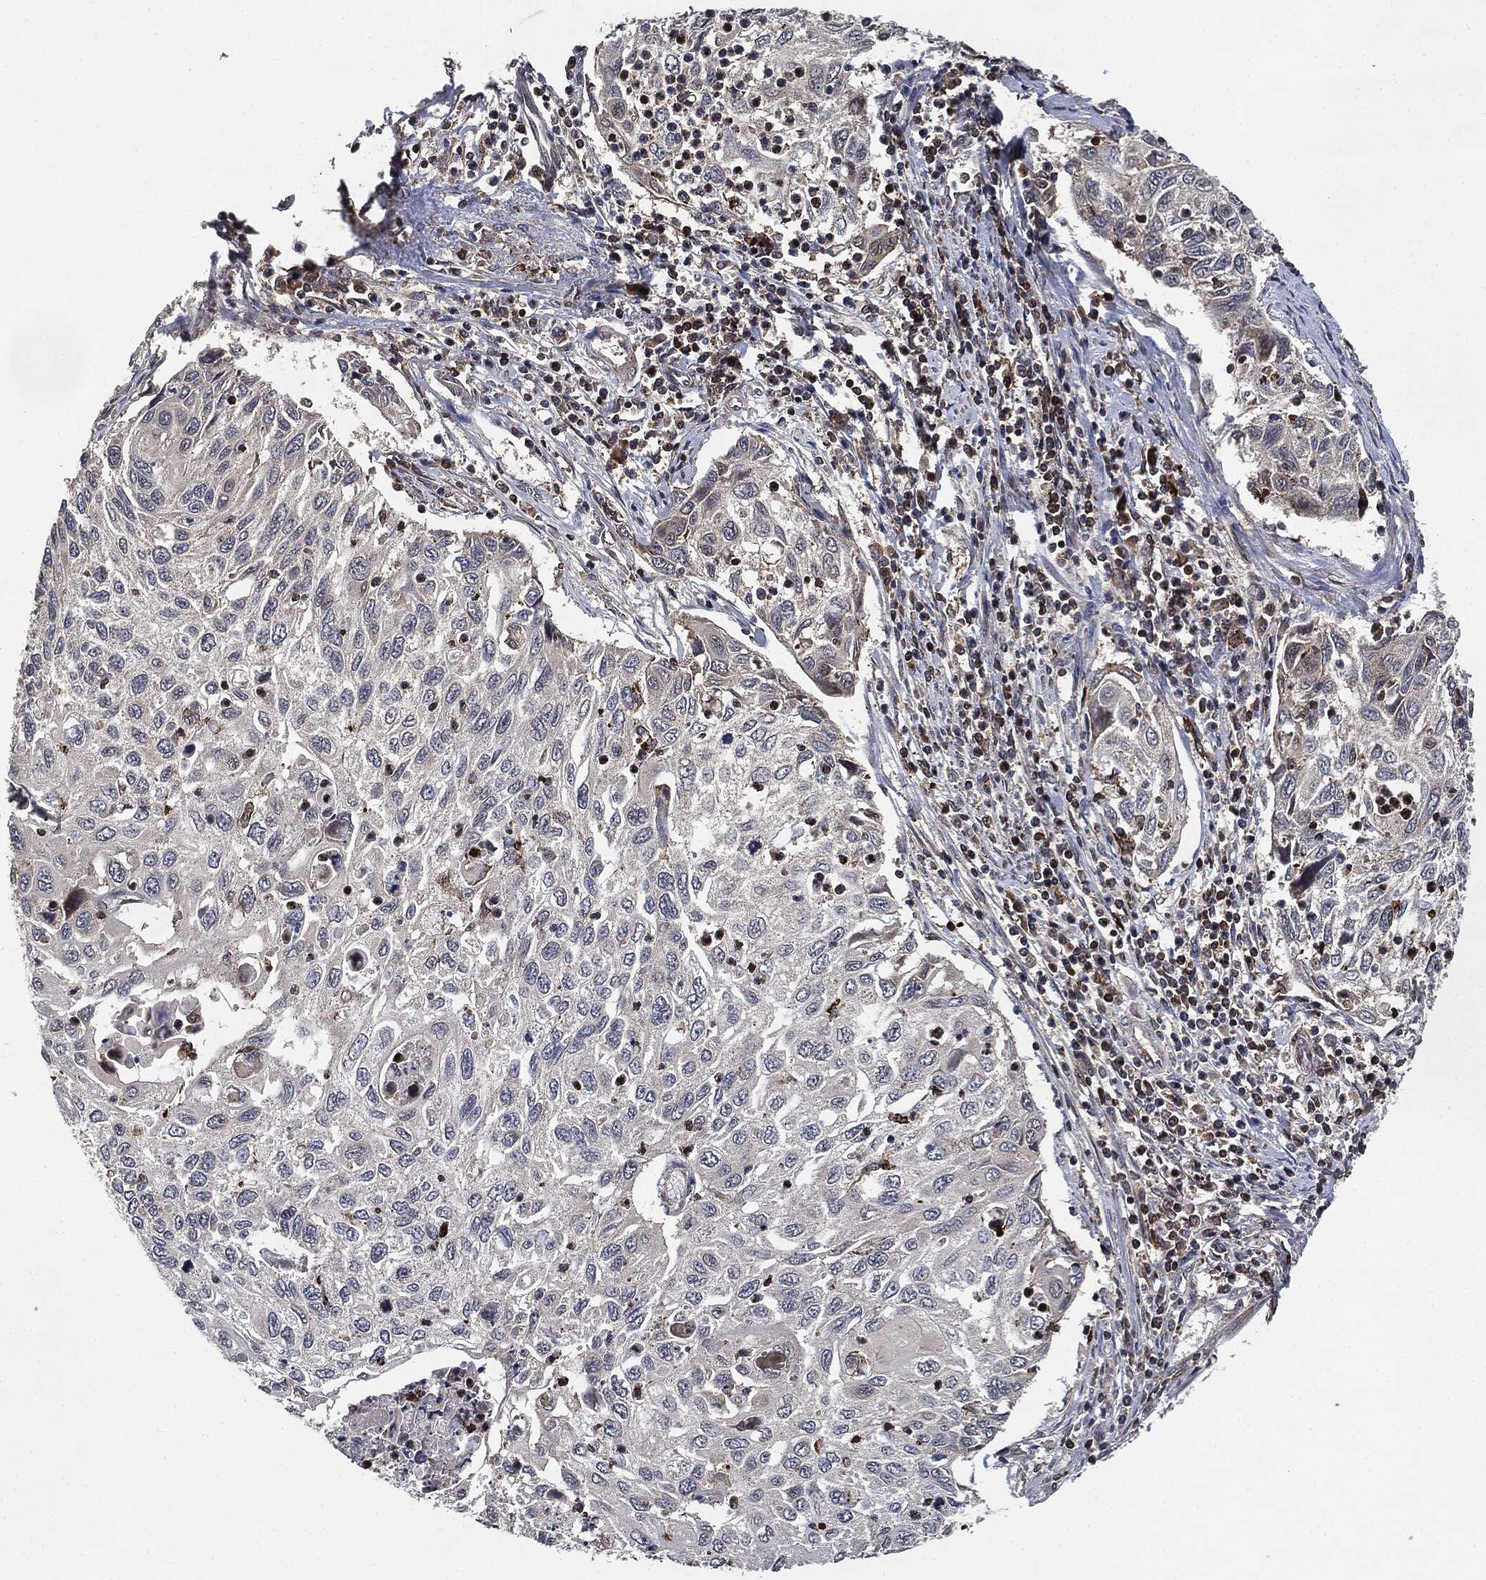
{"staining": {"intensity": "negative", "quantity": "none", "location": "none"}, "tissue": "cervical cancer", "cell_type": "Tumor cells", "image_type": "cancer", "snomed": [{"axis": "morphology", "description": "Squamous cell carcinoma, NOS"}, {"axis": "topography", "description": "Cervix"}], "caption": "Tumor cells are negative for protein expression in human cervical cancer.", "gene": "UBR1", "patient": {"sex": "female", "age": 70}}